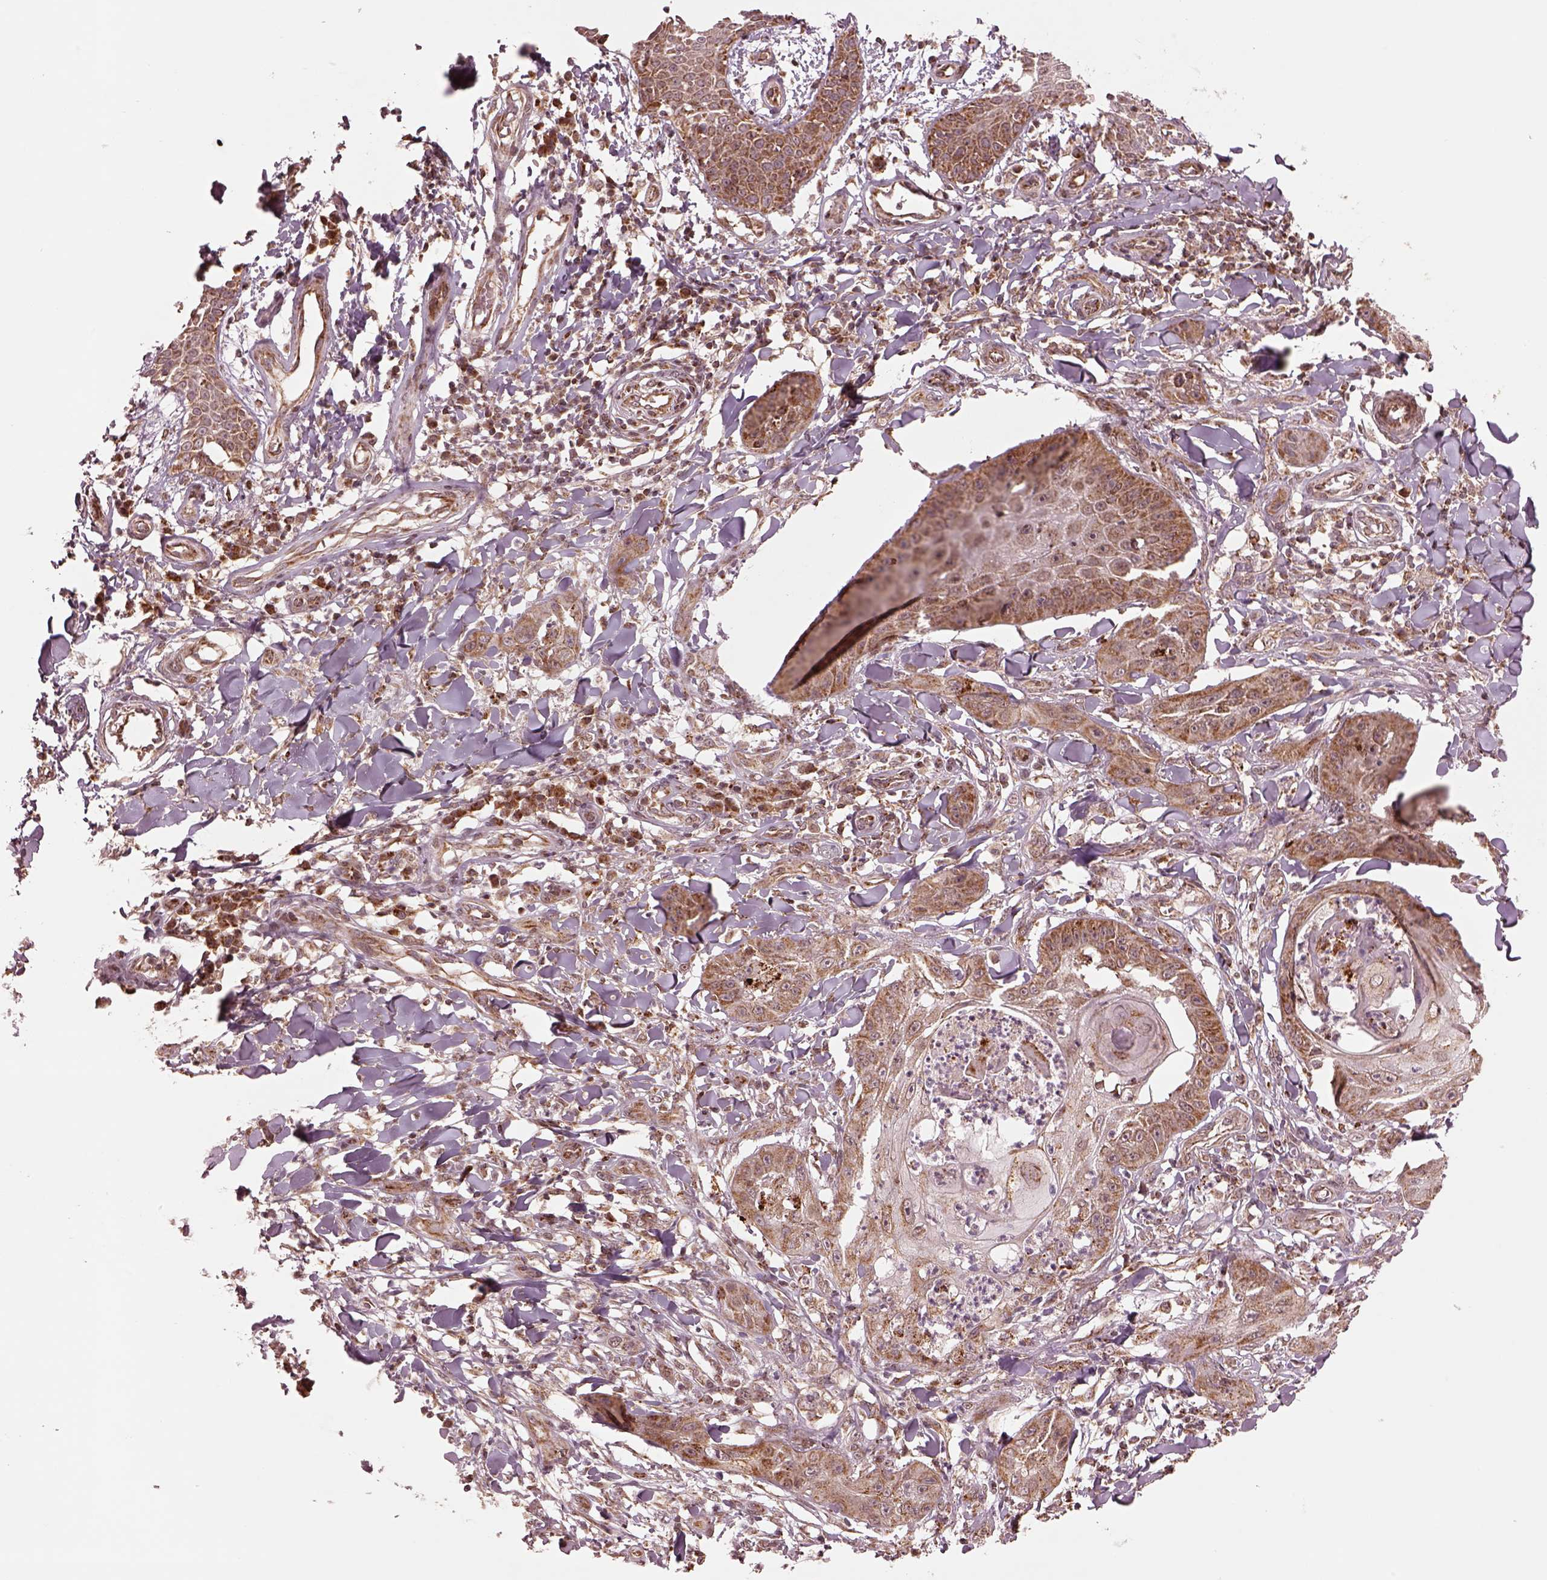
{"staining": {"intensity": "moderate", "quantity": ">75%", "location": "cytoplasmic/membranous"}, "tissue": "skin cancer", "cell_type": "Tumor cells", "image_type": "cancer", "snomed": [{"axis": "morphology", "description": "Squamous cell carcinoma, NOS"}, {"axis": "topography", "description": "Skin"}], "caption": "Tumor cells display medium levels of moderate cytoplasmic/membranous staining in approximately >75% of cells in skin cancer (squamous cell carcinoma).", "gene": "SEL1L3", "patient": {"sex": "male", "age": 70}}